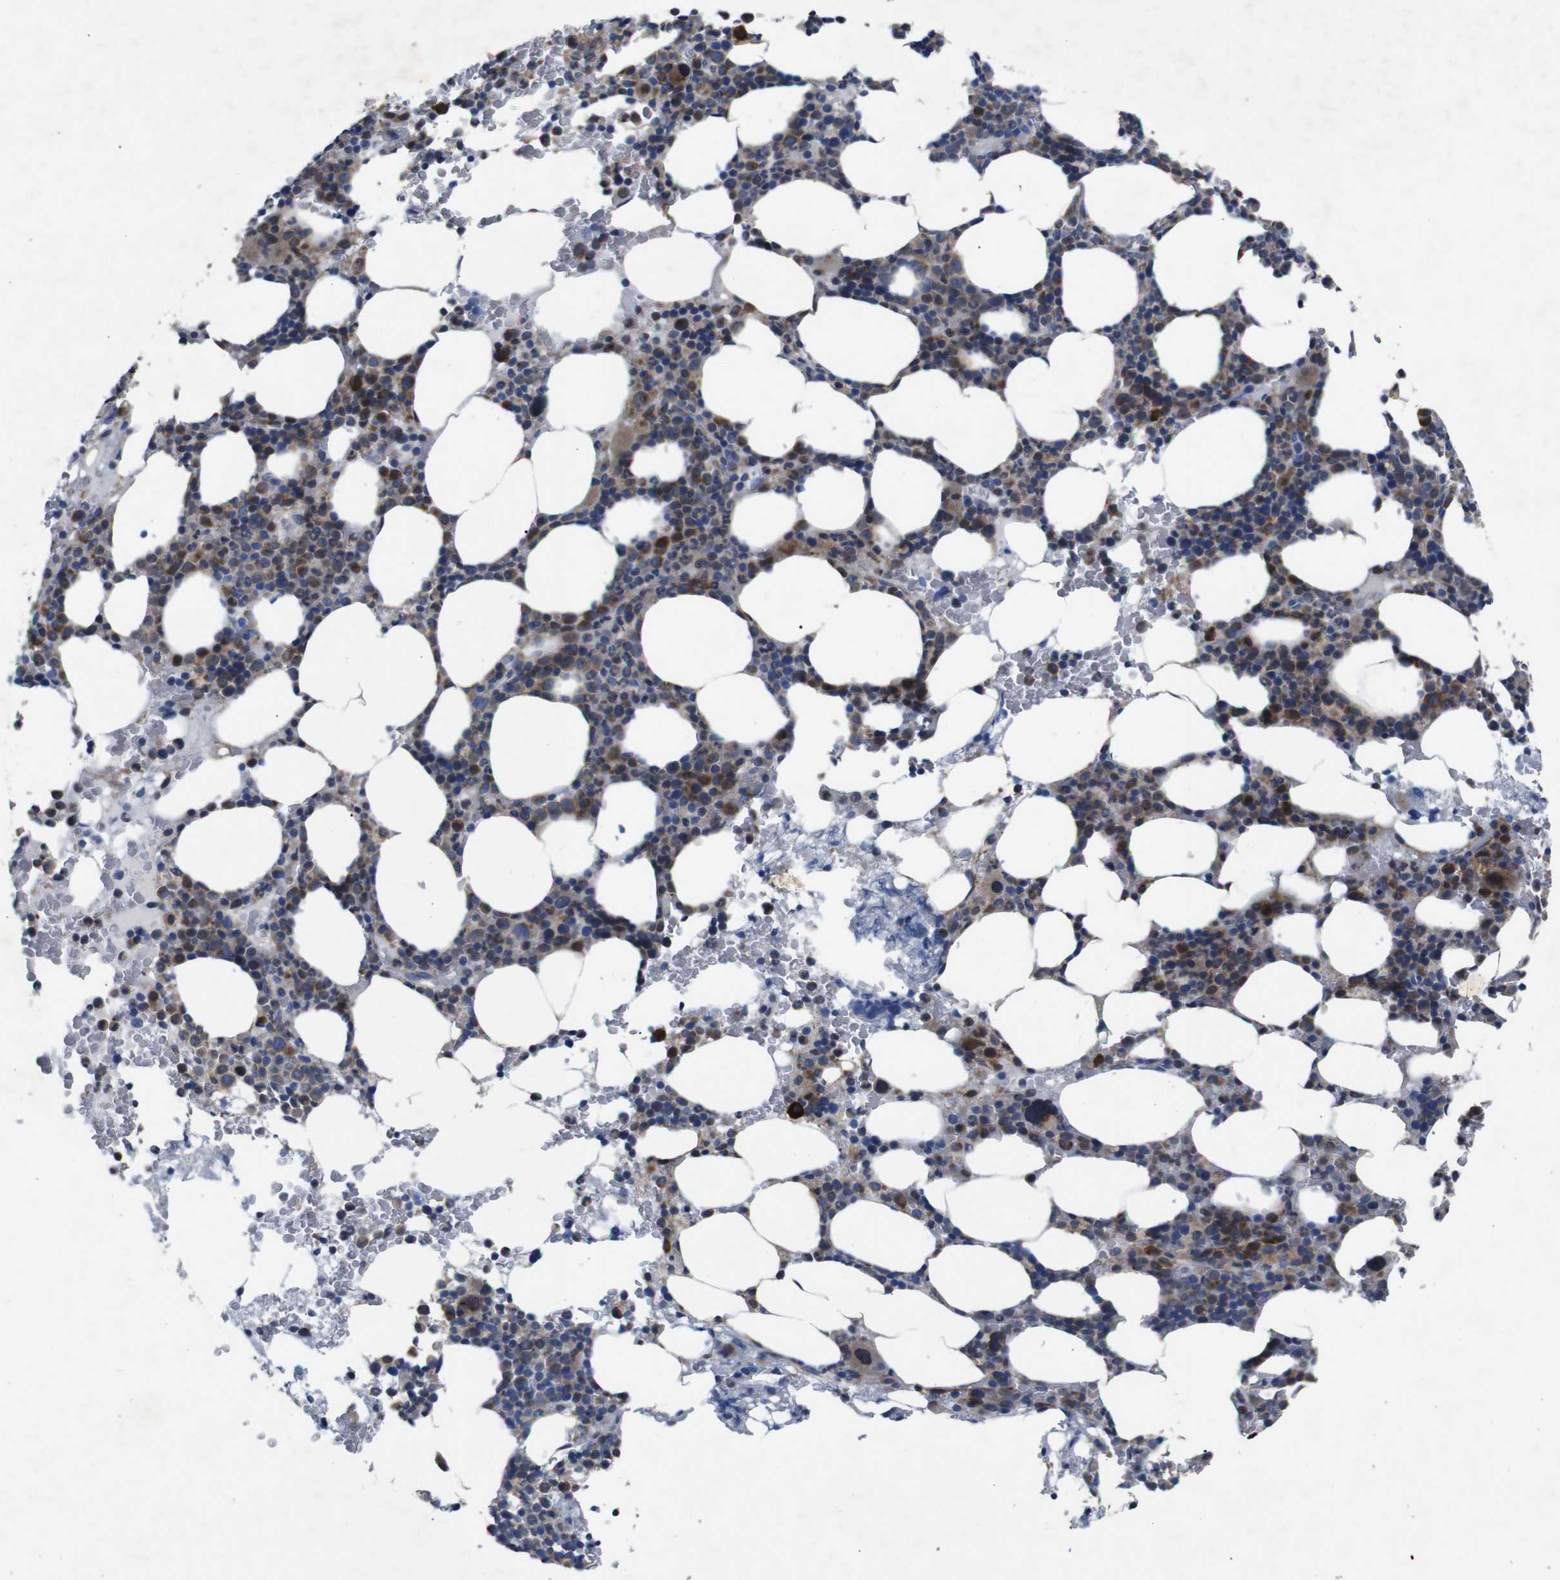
{"staining": {"intensity": "moderate", "quantity": "25%-75%", "location": "cytoplasmic/membranous"}, "tissue": "bone marrow", "cell_type": "Hematopoietic cells", "image_type": "normal", "snomed": [{"axis": "morphology", "description": "Normal tissue, NOS"}, {"axis": "morphology", "description": "Inflammation, NOS"}, {"axis": "topography", "description": "Bone marrow"}], "caption": "Protein staining of unremarkable bone marrow reveals moderate cytoplasmic/membranous staining in approximately 25%-75% of hematopoietic cells. Immunohistochemistry (ihc) stains the protein in brown and the nuclei are stained blue.", "gene": "CHST10", "patient": {"sex": "female", "age": 84}}